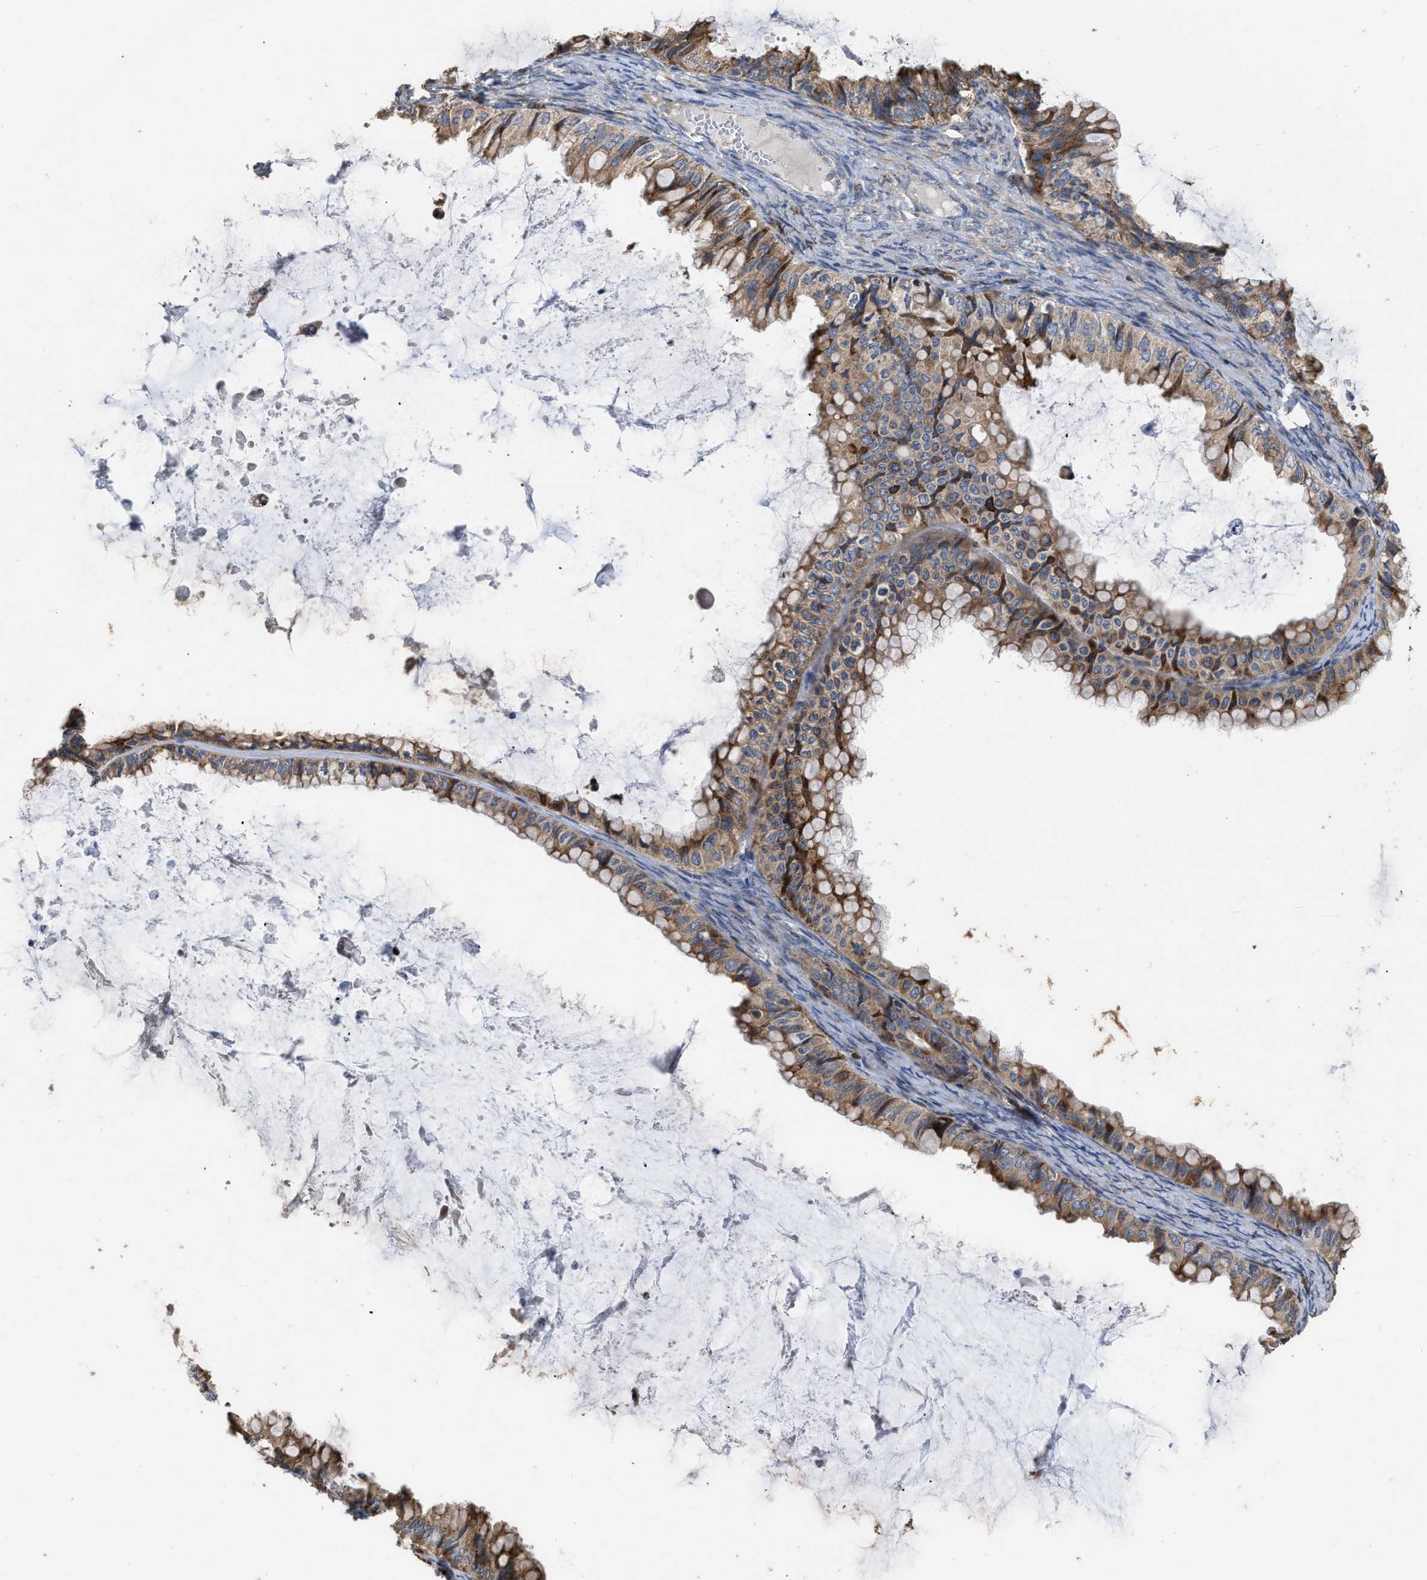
{"staining": {"intensity": "moderate", "quantity": ">75%", "location": "cytoplasmic/membranous"}, "tissue": "ovarian cancer", "cell_type": "Tumor cells", "image_type": "cancer", "snomed": [{"axis": "morphology", "description": "Cystadenocarcinoma, mucinous, NOS"}, {"axis": "topography", "description": "Ovary"}], "caption": "Moderate cytoplasmic/membranous staining for a protein is present in approximately >75% of tumor cells of mucinous cystadenocarcinoma (ovarian) using immunohistochemistry.", "gene": "AK2", "patient": {"sex": "female", "age": 80}}